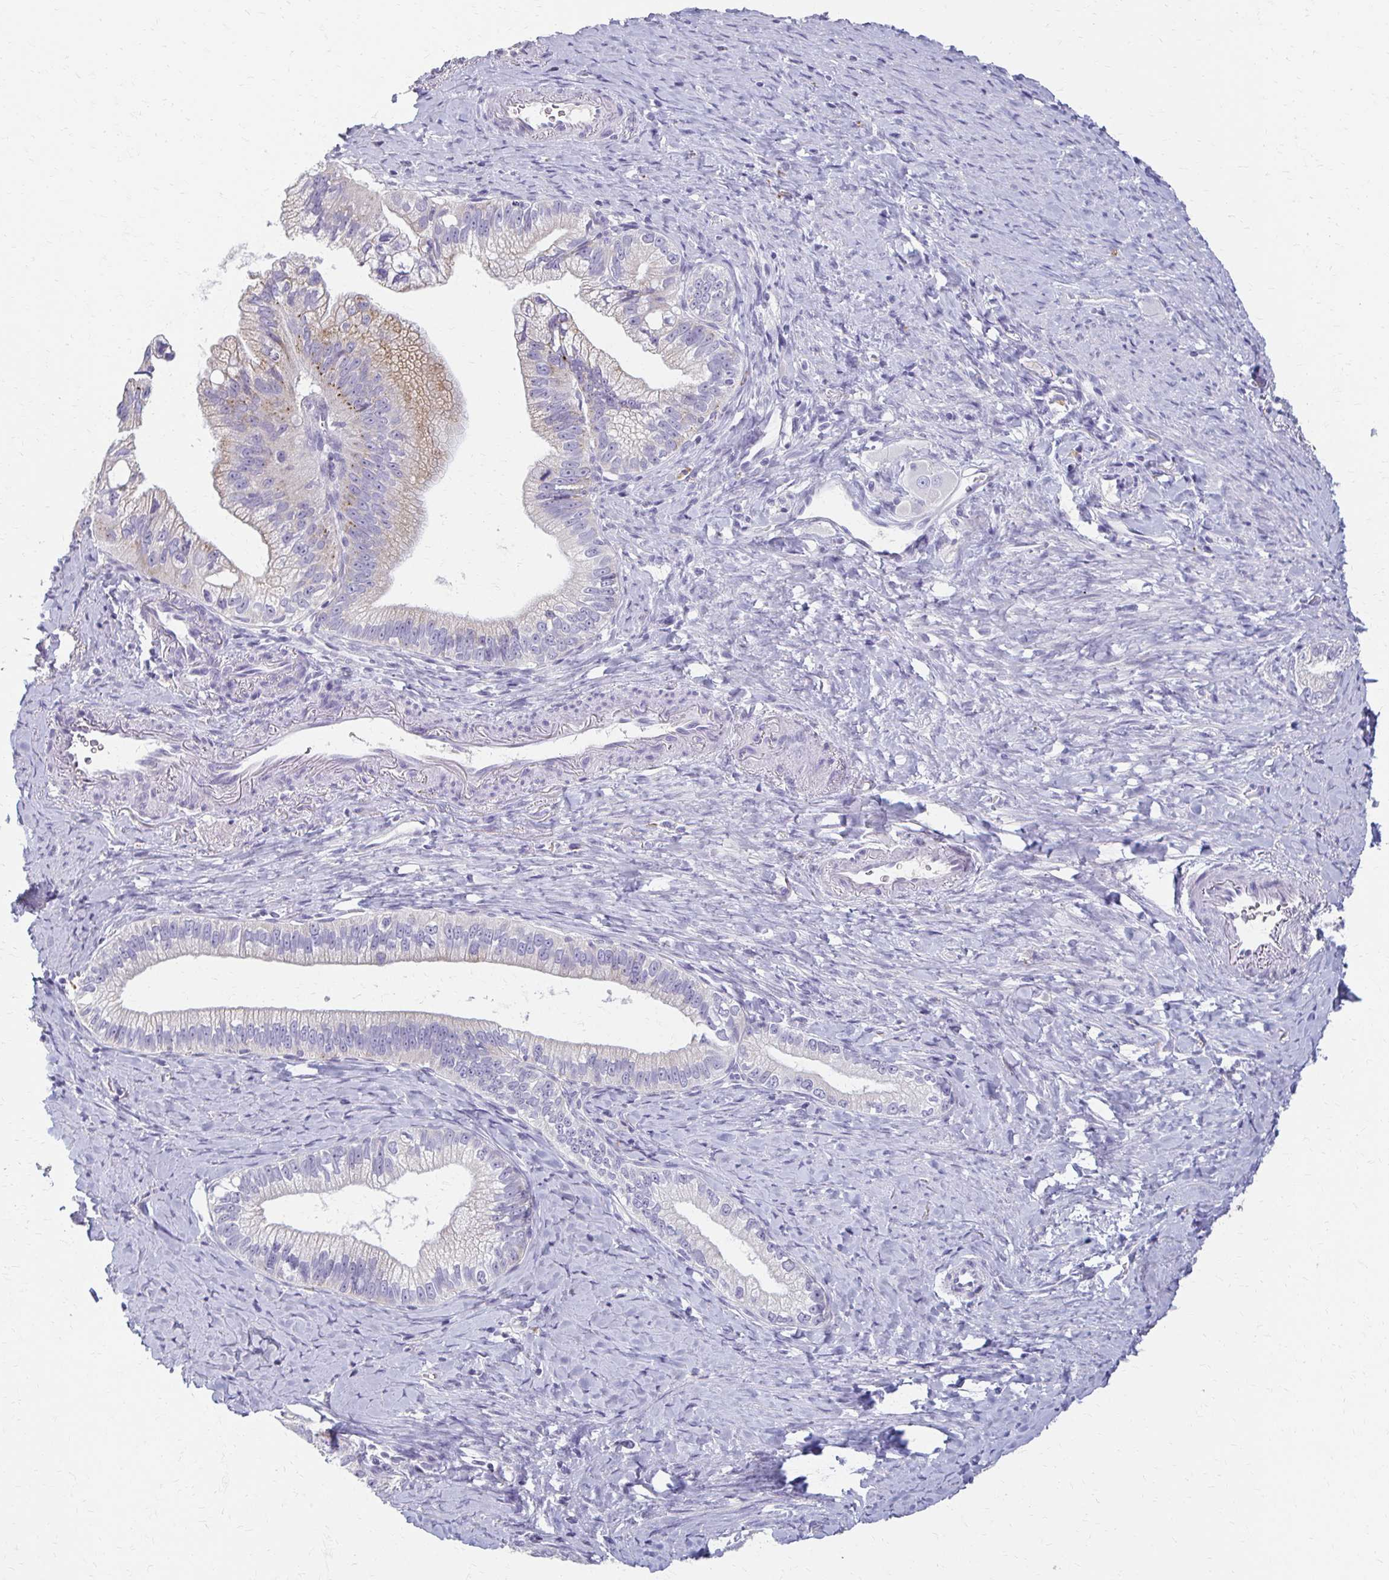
{"staining": {"intensity": "negative", "quantity": "none", "location": "none"}, "tissue": "pancreatic cancer", "cell_type": "Tumor cells", "image_type": "cancer", "snomed": [{"axis": "morphology", "description": "Adenocarcinoma, NOS"}, {"axis": "topography", "description": "Pancreas"}], "caption": "Immunohistochemistry of pancreatic cancer (adenocarcinoma) reveals no staining in tumor cells.", "gene": "BBS12", "patient": {"sex": "male", "age": 70}}